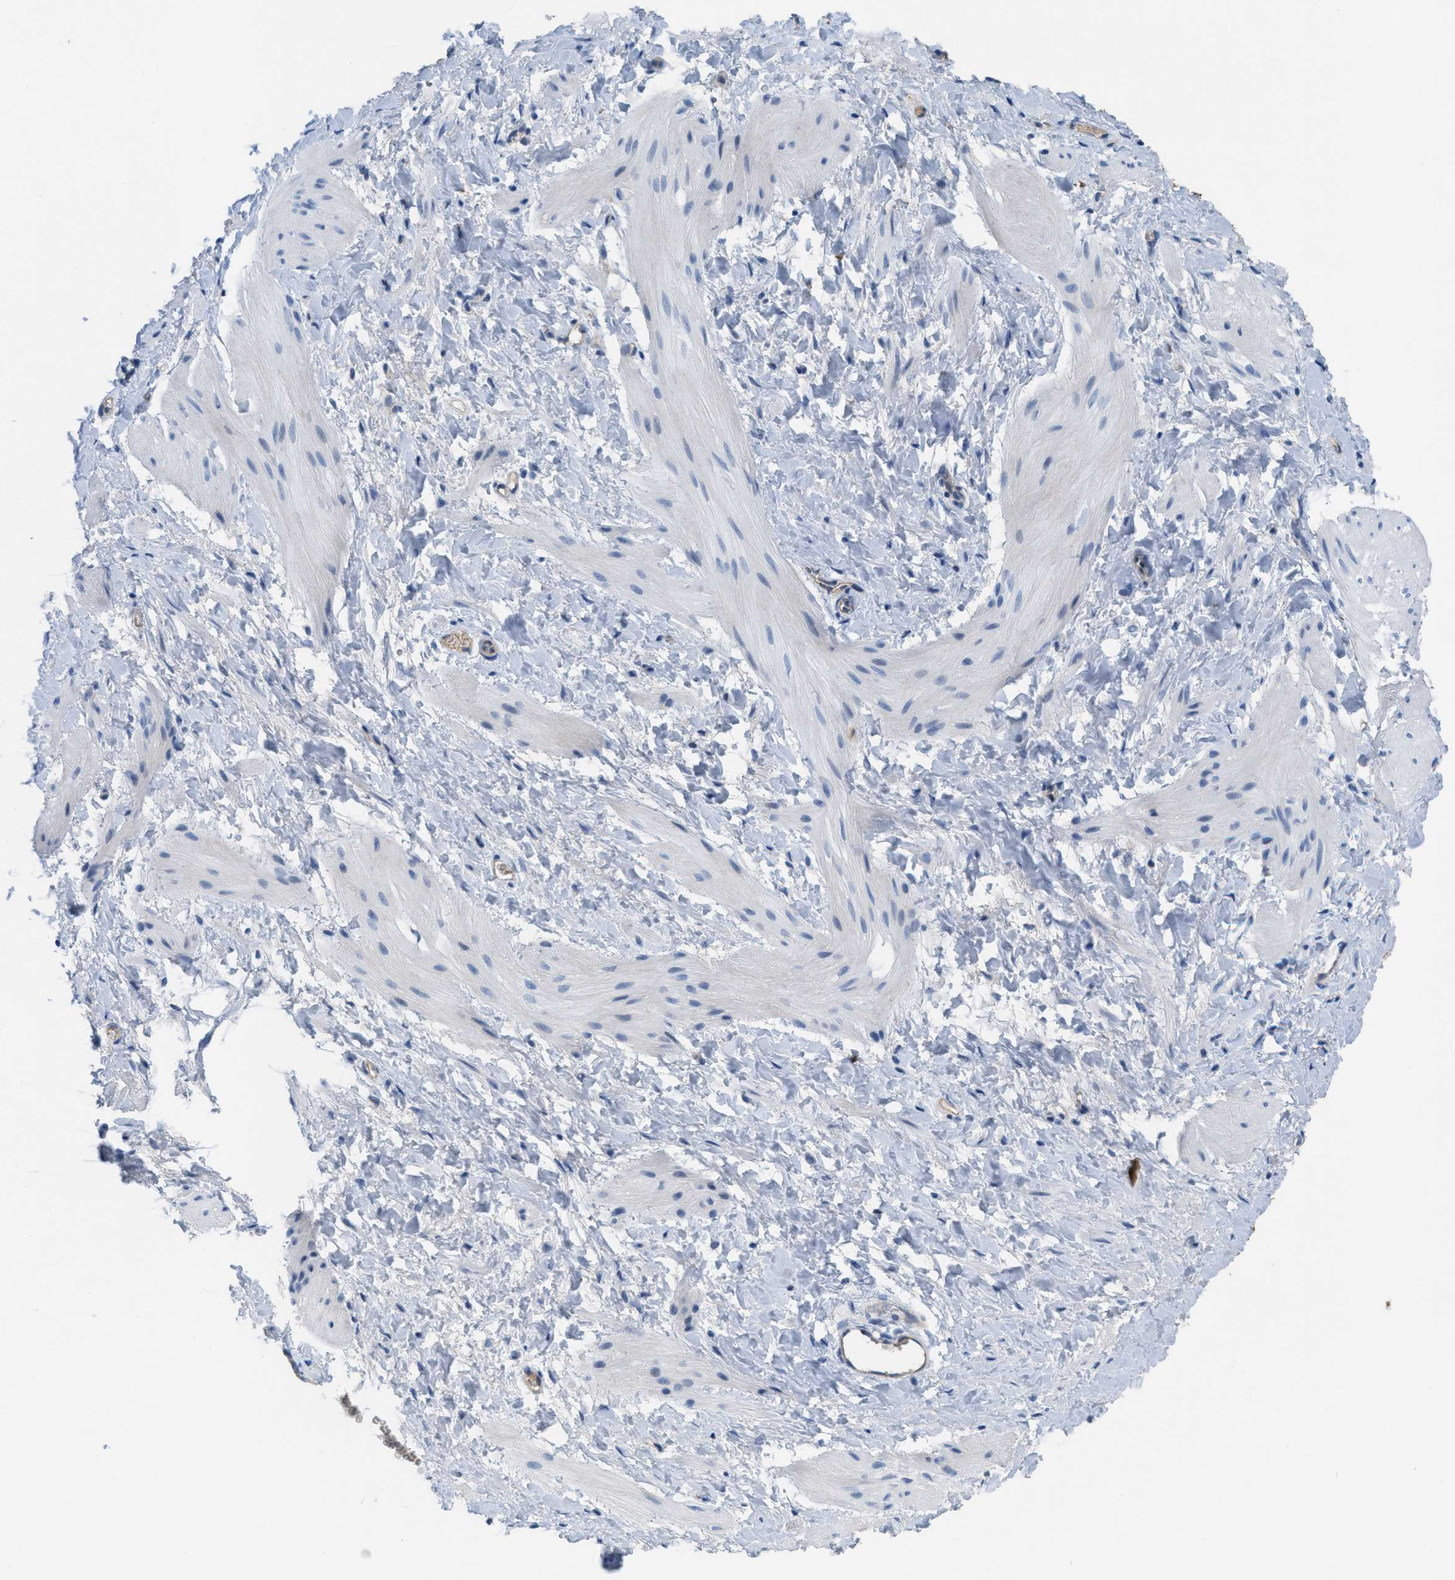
{"staining": {"intensity": "negative", "quantity": "none", "location": "none"}, "tissue": "smooth muscle", "cell_type": "Smooth muscle cells", "image_type": "normal", "snomed": [{"axis": "morphology", "description": "Normal tissue, NOS"}, {"axis": "topography", "description": "Smooth muscle"}], "caption": "Normal smooth muscle was stained to show a protein in brown. There is no significant expression in smooth muscle cells.", "gene": "CRB3", "patient": {"sex": "male", "age": 16}}